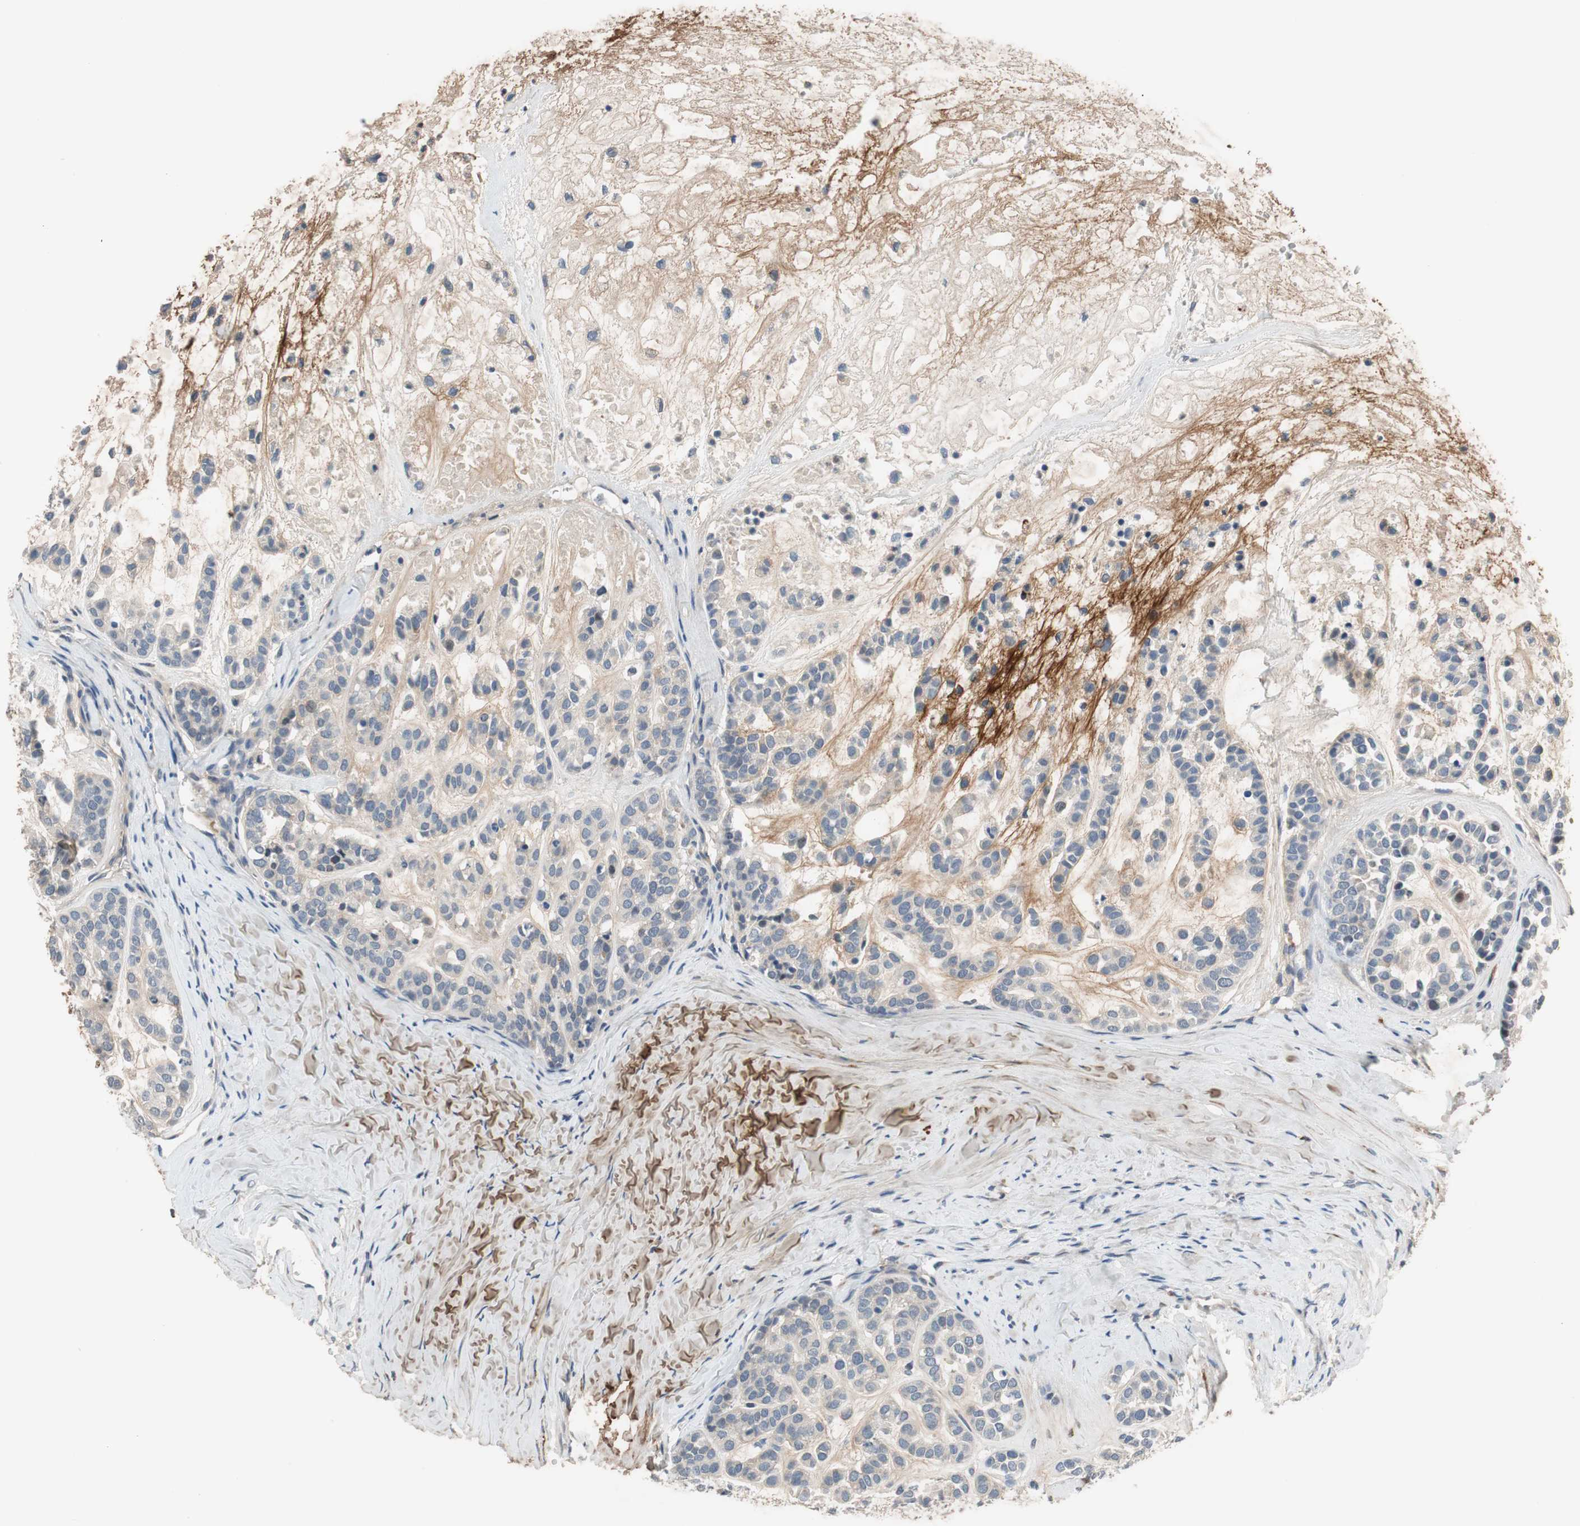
{"staining": {"intensity": "weak", "quantity": "25%-75%", "location": "cytoplasmic/membranous"}, "tissue": "head and neck cancer", "cell_type": "Tumor cells", "image_type": "cancer", "snomed": [{"axis": "morphology", "description": "Adenocarcinoma, NOS"}, {"axis": "morphology", "description": "Adenoma, NOS"}, {"axis": "topography", "description": "Head-Neck"}], "caption": "An immunohistochemistry (IHC) micrograph of tumor tissue is shown. Protein staining in brown labels weak cytoplasmic/membranous positivity in adenocarcinoma (head and neck) within tumor cells.", "gene": "COL12A1", "patient": {"sex": "female", "age": 55}}